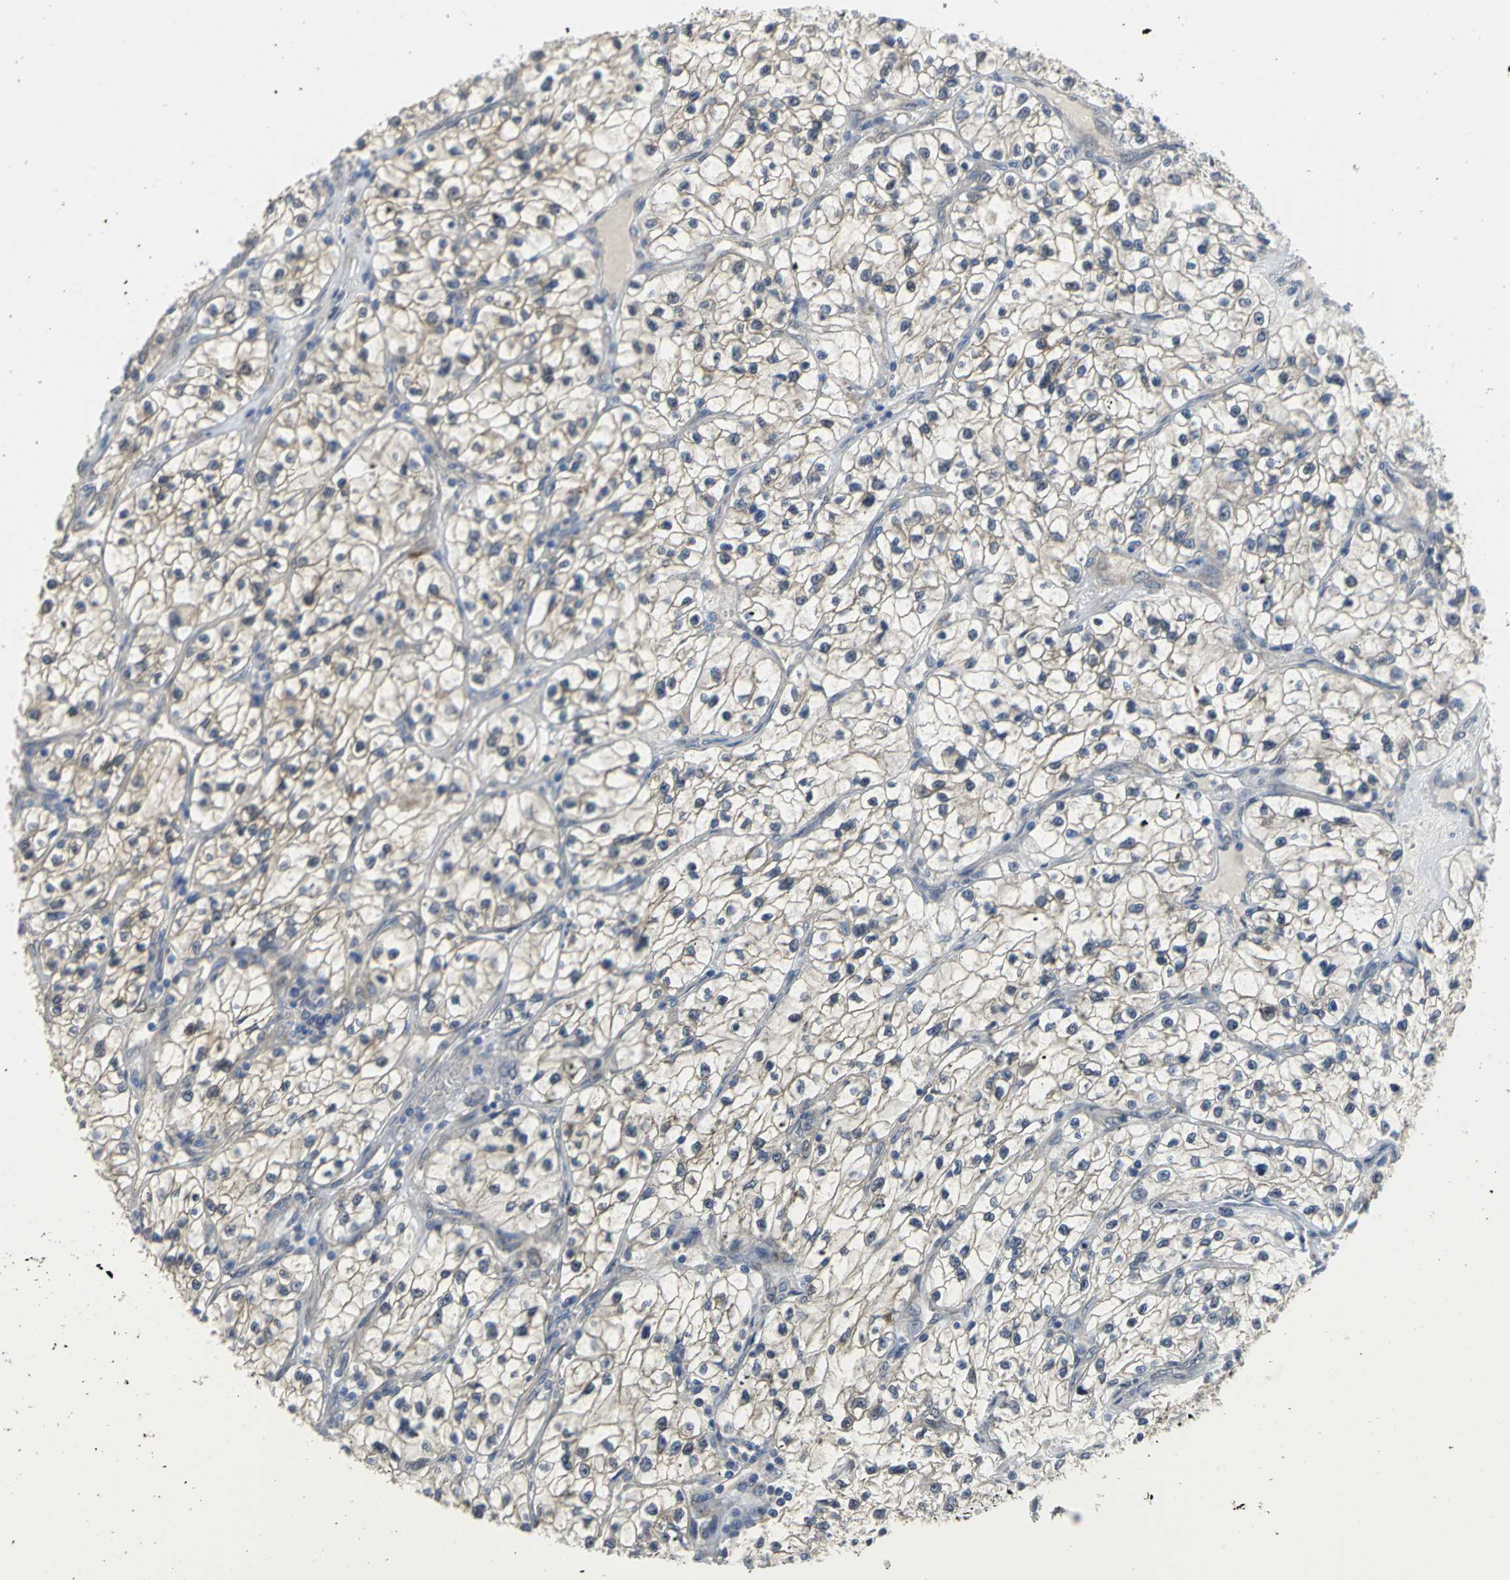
{"staining": {"intensity": "weak", "quantity": "<25%", "location": "cytoplasmic/membranous"}, "tissue": "renal cancer", "cell_type": "Tumor cells", "image_type": "cancer", "snomed": [{"axis": "morphology", "description": "Adenocarcinoma, NOS"}, {"axis": "topography", "description": "Kidney"}], "caption": "High power microscopy photomicrograph of an immunohistochemistry photomicrograph of adenocarcinoma (renal), revealing no significant staining in tumor cells.", "gene": "PGM3", "patient": {"sex": "female", "age": 57}}